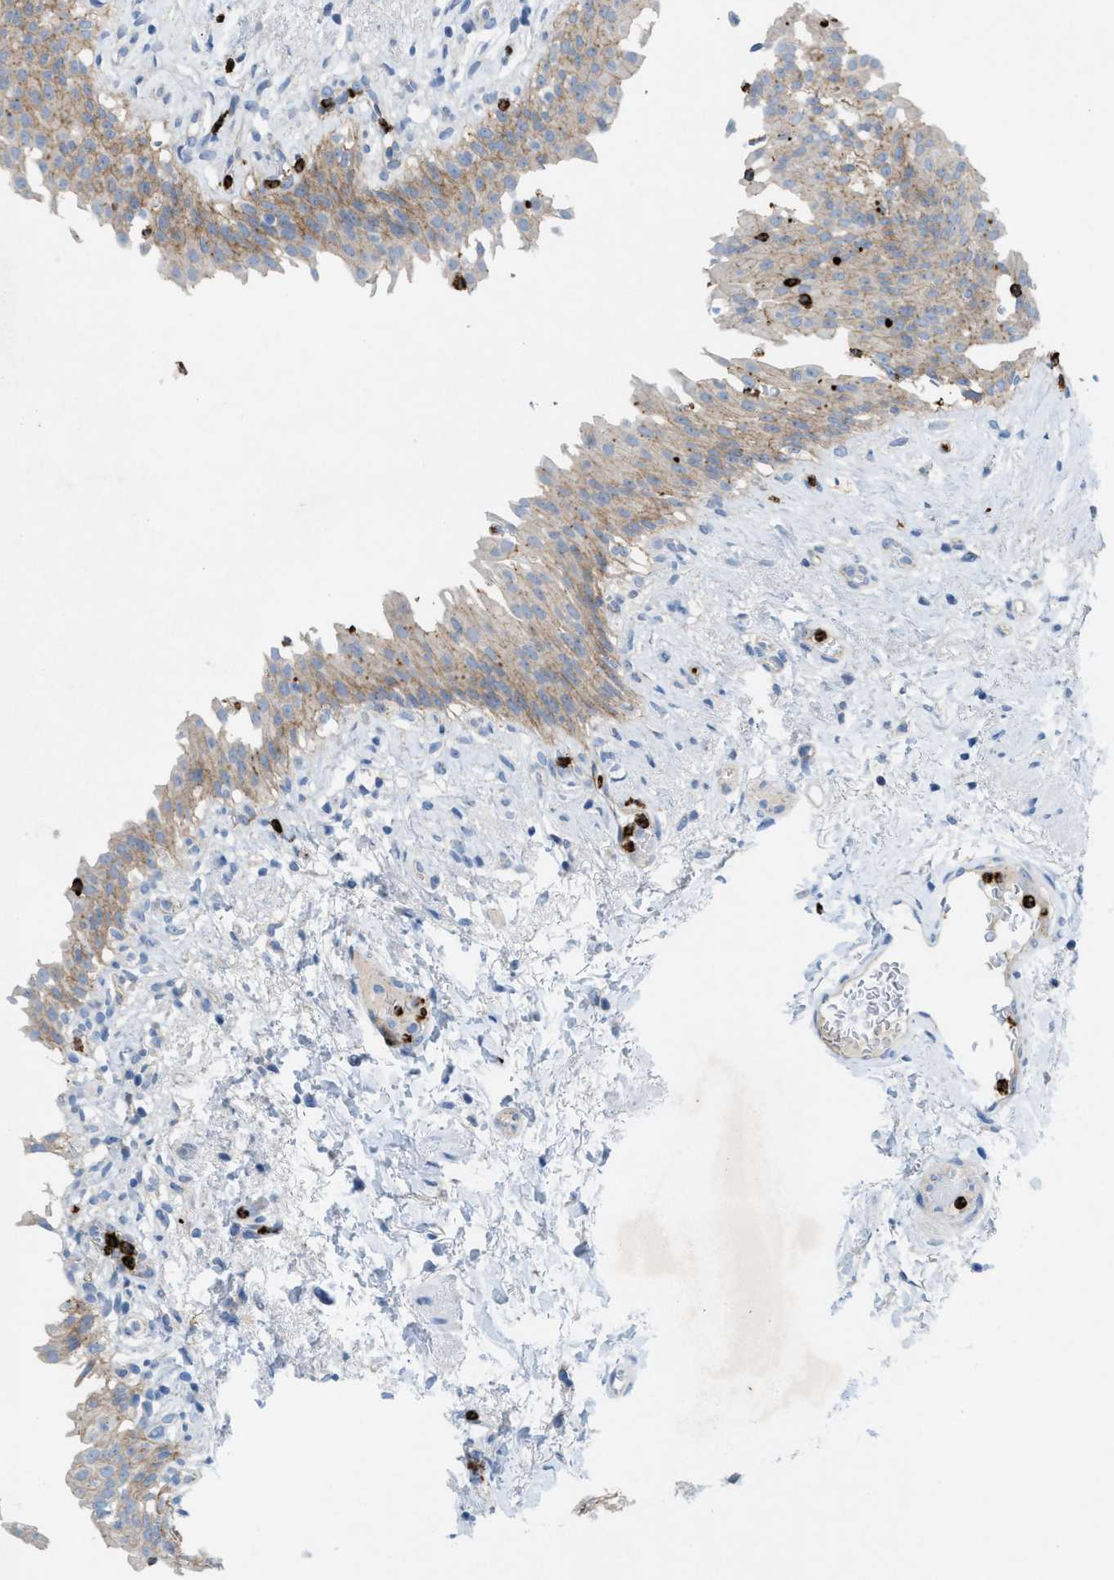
{"staining": {"intensity": "weak", "quantity": "25%-75%", "location": "cytoplasmic/membranous"}, "tissue": "urinary bladder", "cell_type": "Urothelial cells", "image_type": "normal", "snomed": [{"axis": "morphology", "description": "Normal tissue, NOS"}, {"axis": "topography", "description": "Urinary bladder"}], "caption": "Urinary bladder stained with immunohistochemistry (IHC) reveals weak cytoplasmic/membranous staining in approximately 25%-75% of urothelial cells.", "gene": "CKLF", "patient": {"sex": "female", "age": 60}}